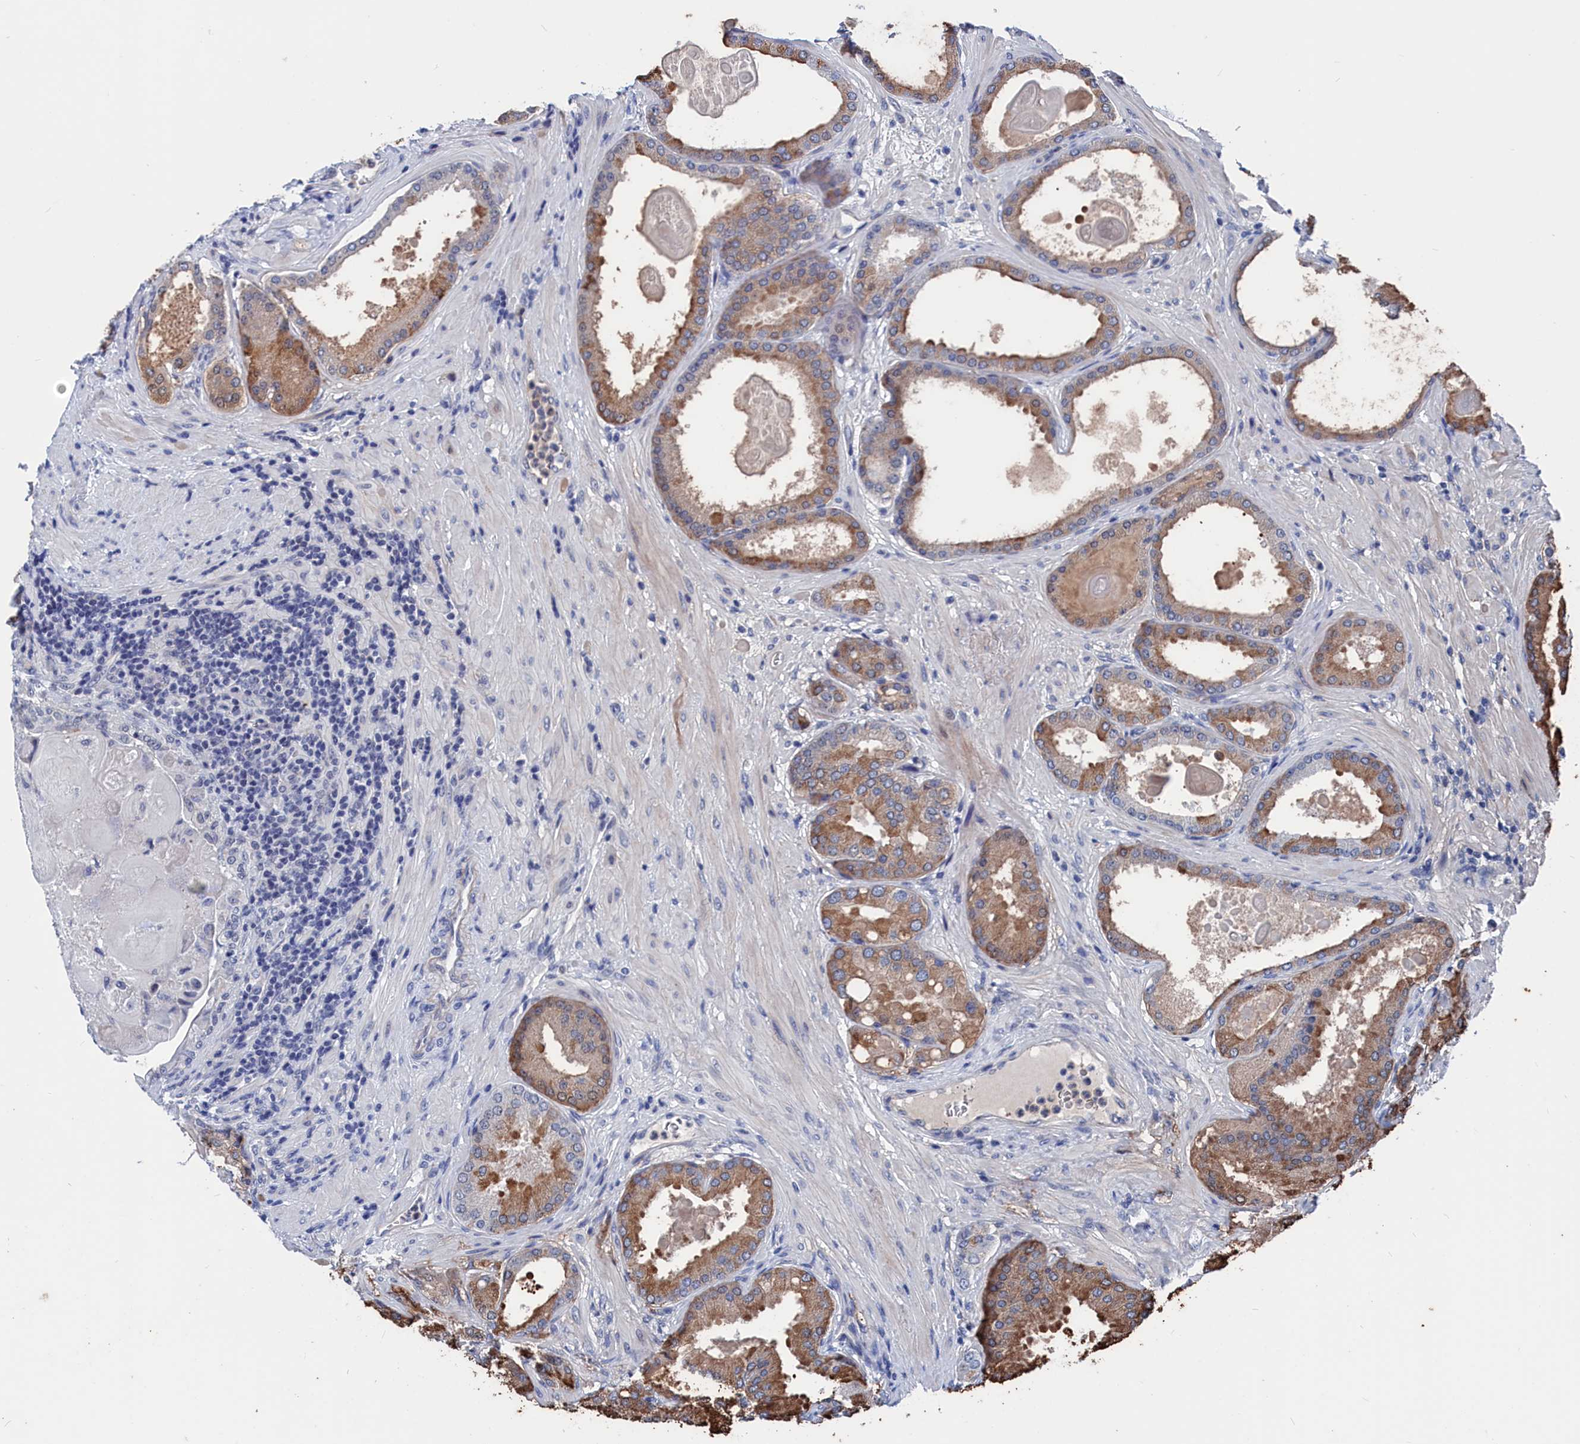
{"staining": {"intensity": "moderate", "quantity": "25%-75%", "location": "cytoplasmic/membranous"}, "tissue": "prostate cancer", "cell_type": "Tumor cells", "image_type": "cancer", "snomed": [{"axis": "morphology", "description": "Adenocarcinoma, Low grade"}, {"axis": "topography", "description": "Prostate"}], "caption": "Immunohistochemical staining of human prostate low-grade adenocarcinoma shows moderate cytoplasmic/membranous protein positivity in approximately 25%-75% of tumor cells.", "gene": "MARCHF3", "patient": {"sex": "male", "age": 59}}